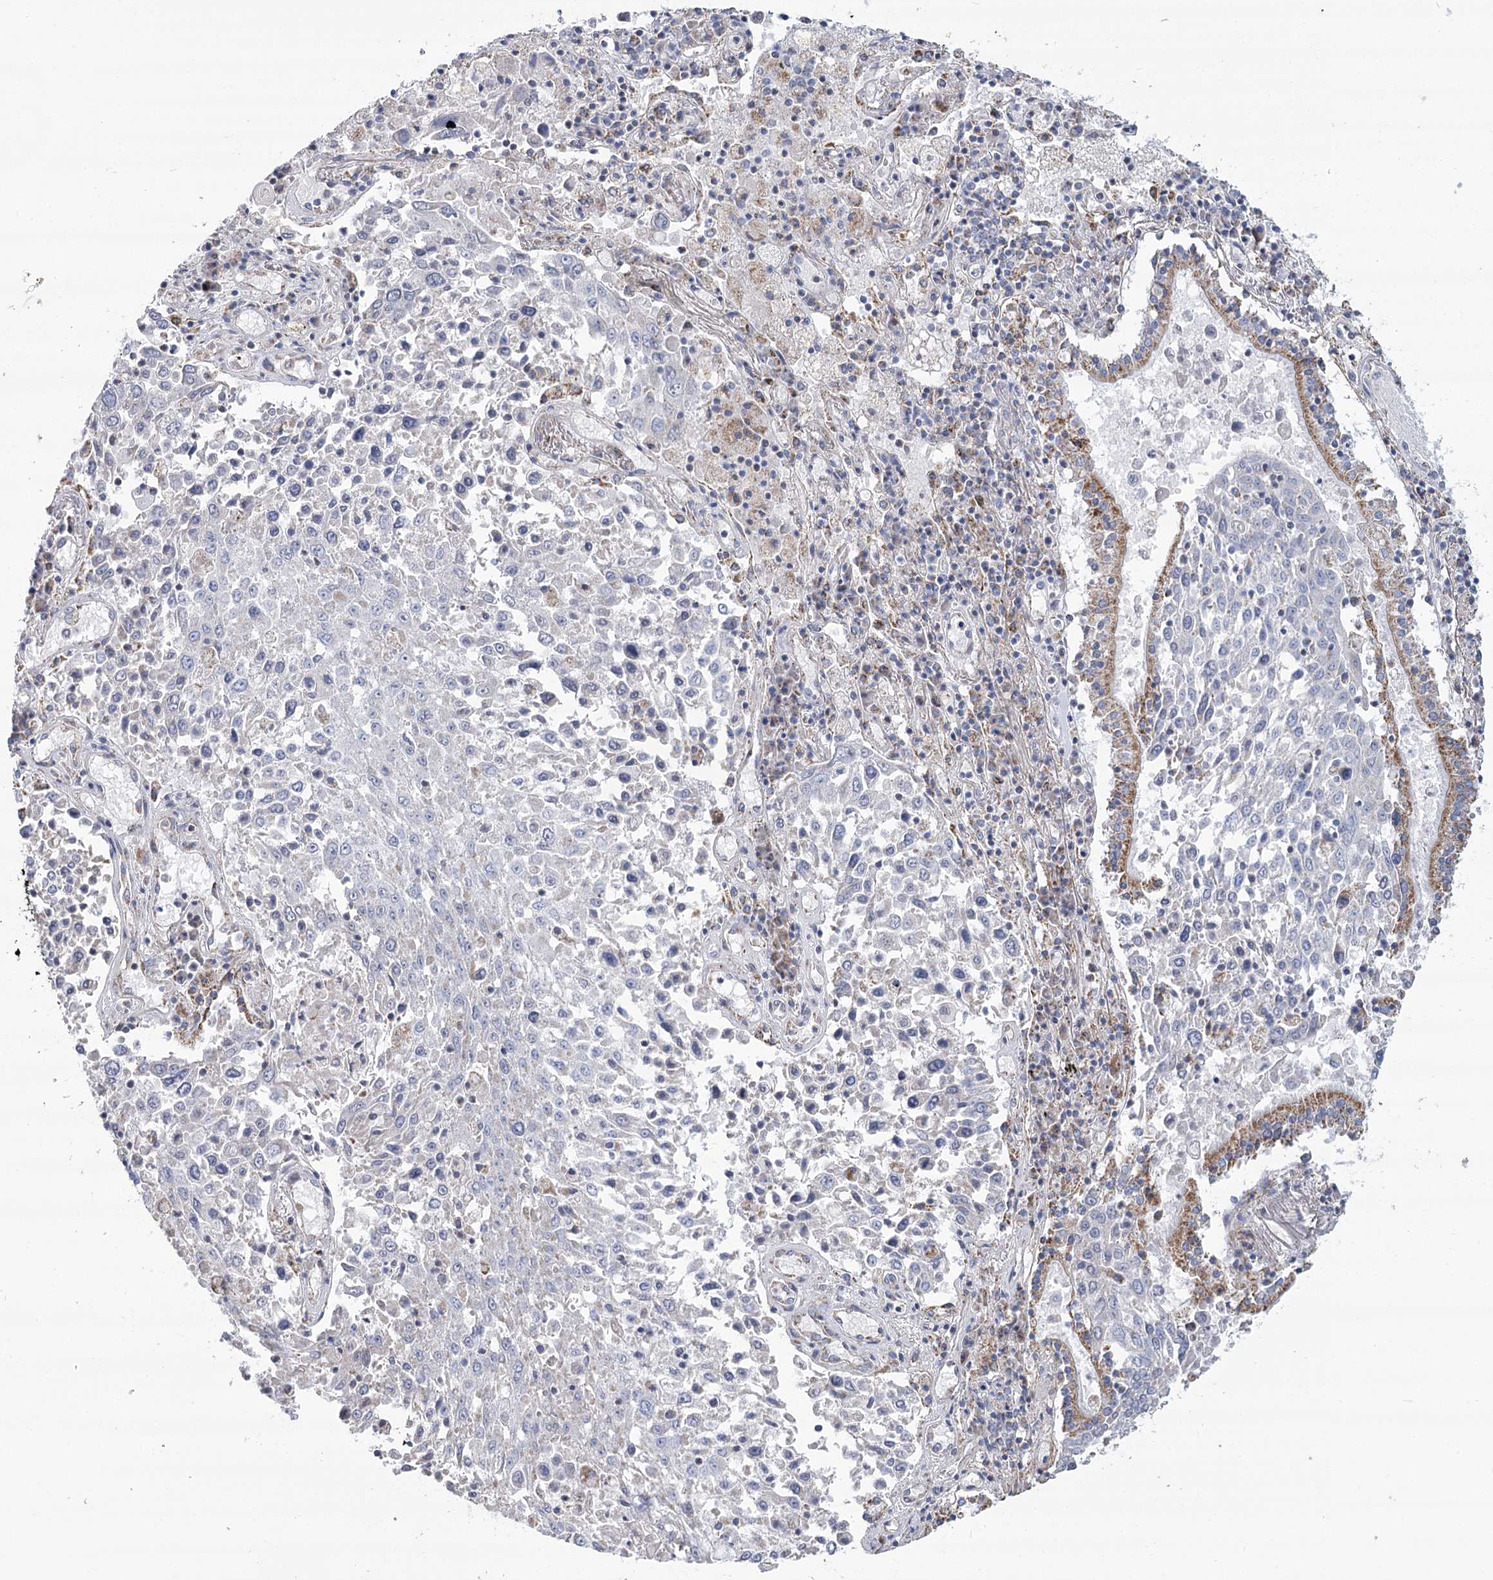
{"staining": {"intensity": "negative", "quantity": "none", "location": "none"}, "tissue": "lung cancer", "cell_type": "Tumor cells", "image_type": "cancer", "snomed": [{"axis": "morphology", "description": "Squamous cell carcinoma, NOS"}, {"axis": "topography", "description": "Lung"}], "caption": "An immunohistochemistry (IHC) micrograph of lung cancer (squamous cell carcinoma) is shown. There is no staining in tumor cells of lung cancer (squamous cell carcinoma).", "gene": "SNX7", "patient": {"sex": "male", "age": 65}}